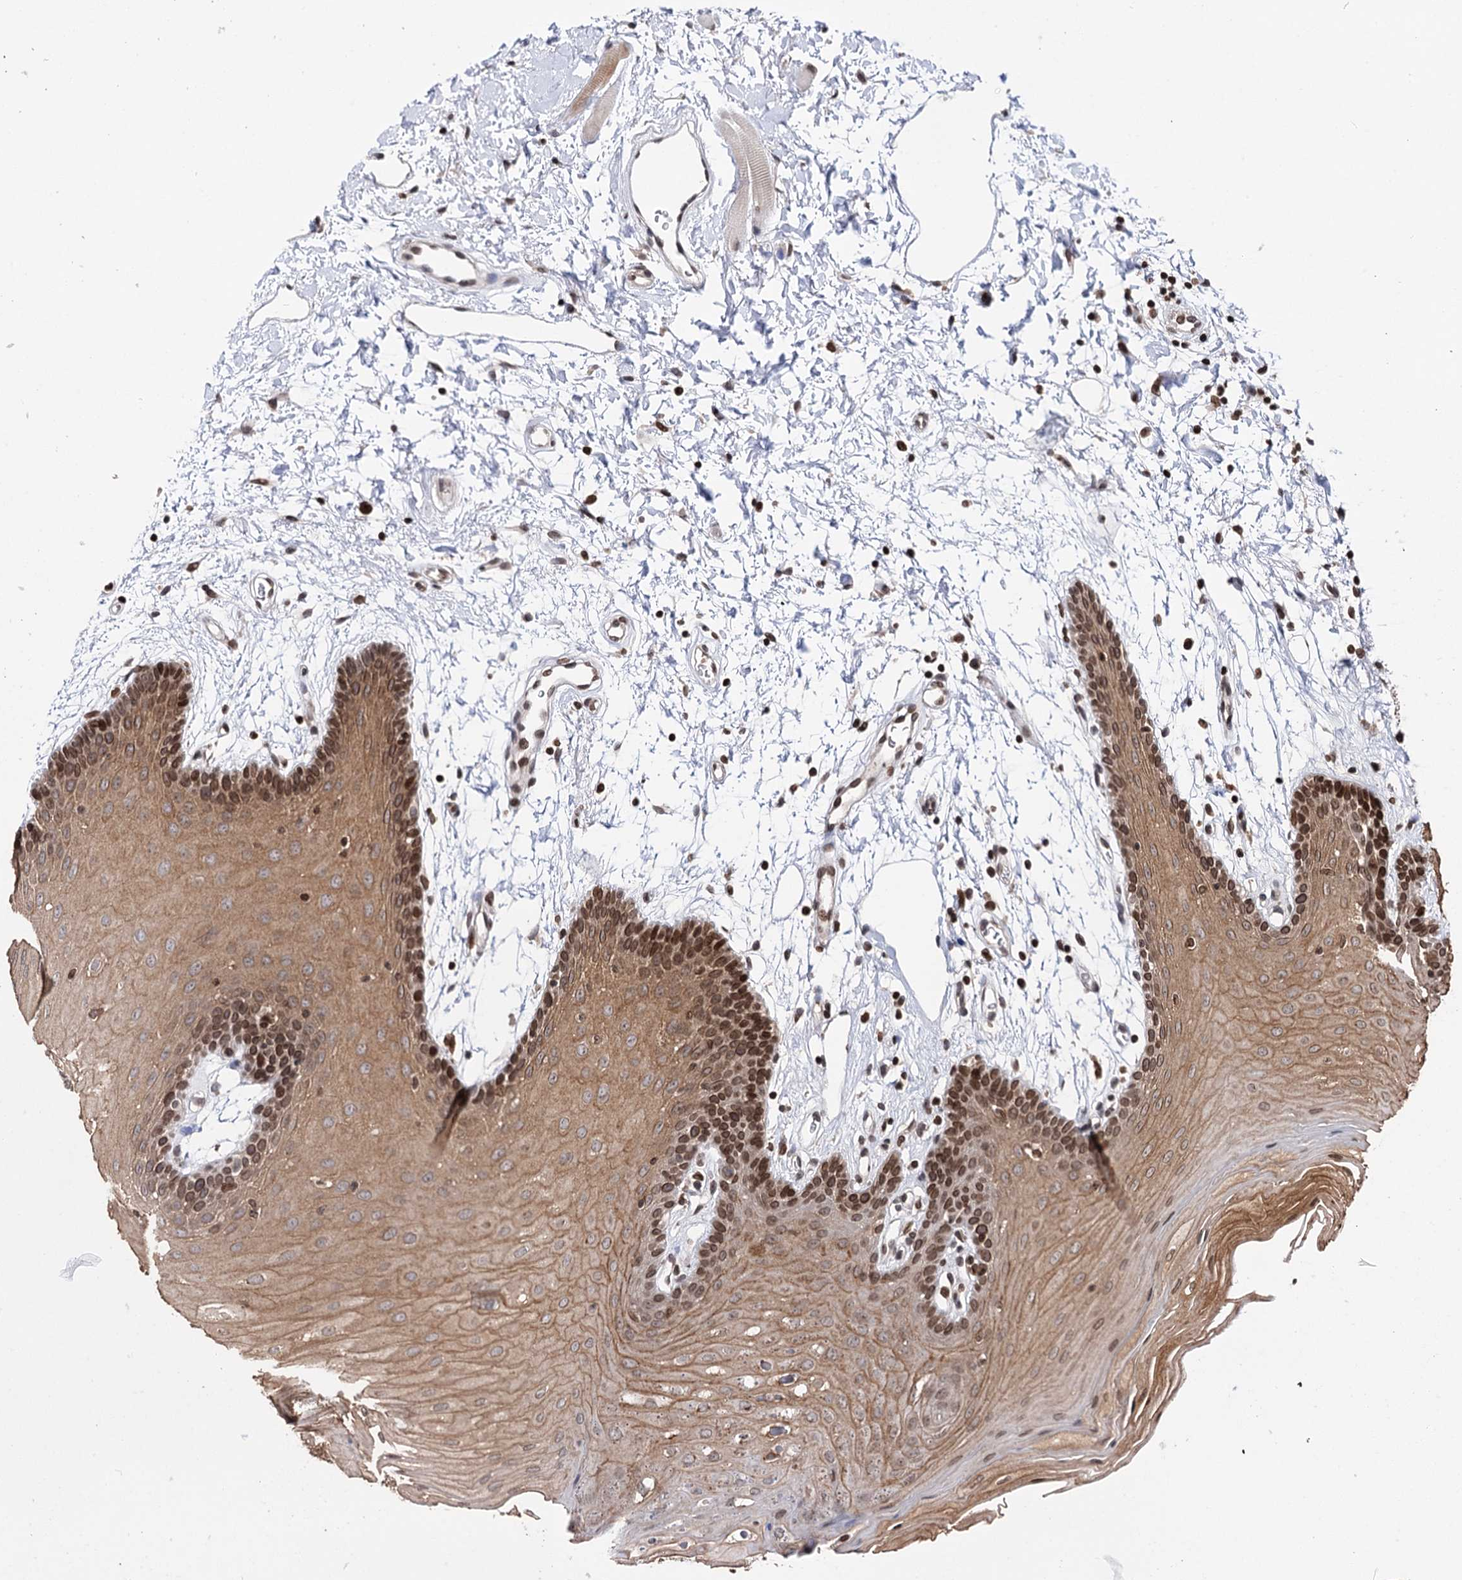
{"staining": {"intensity": "moderate", "quantity": ">75%", "location": "cytoplasmic/membranous,nuclear"}, "tissue": "oral mucosa", "cell_type": "Squamous epithelial cells", "image_type": "normal", "snomed": [{"axis": "morphology", "description": "Normal tissue, NOS"}, {"axis": "topography", "description": "Skeletal muscle"}, {"axis": "topography", "description": "Oral tissue"}, {"axis": "topography", "description": "Salivary gland"}, {"axis": "topography", "description": "Peripheral nerve tissue"}], "caption": "Benign oral mucosa exhibits moderate cytoplasmic/membranous,nuclear staining in approximately >75% of squamous epithelial cells, visualized by immunohistochemistry.", "gene": "CCDC77", "patient": {"sex": "male", "age": 54}}